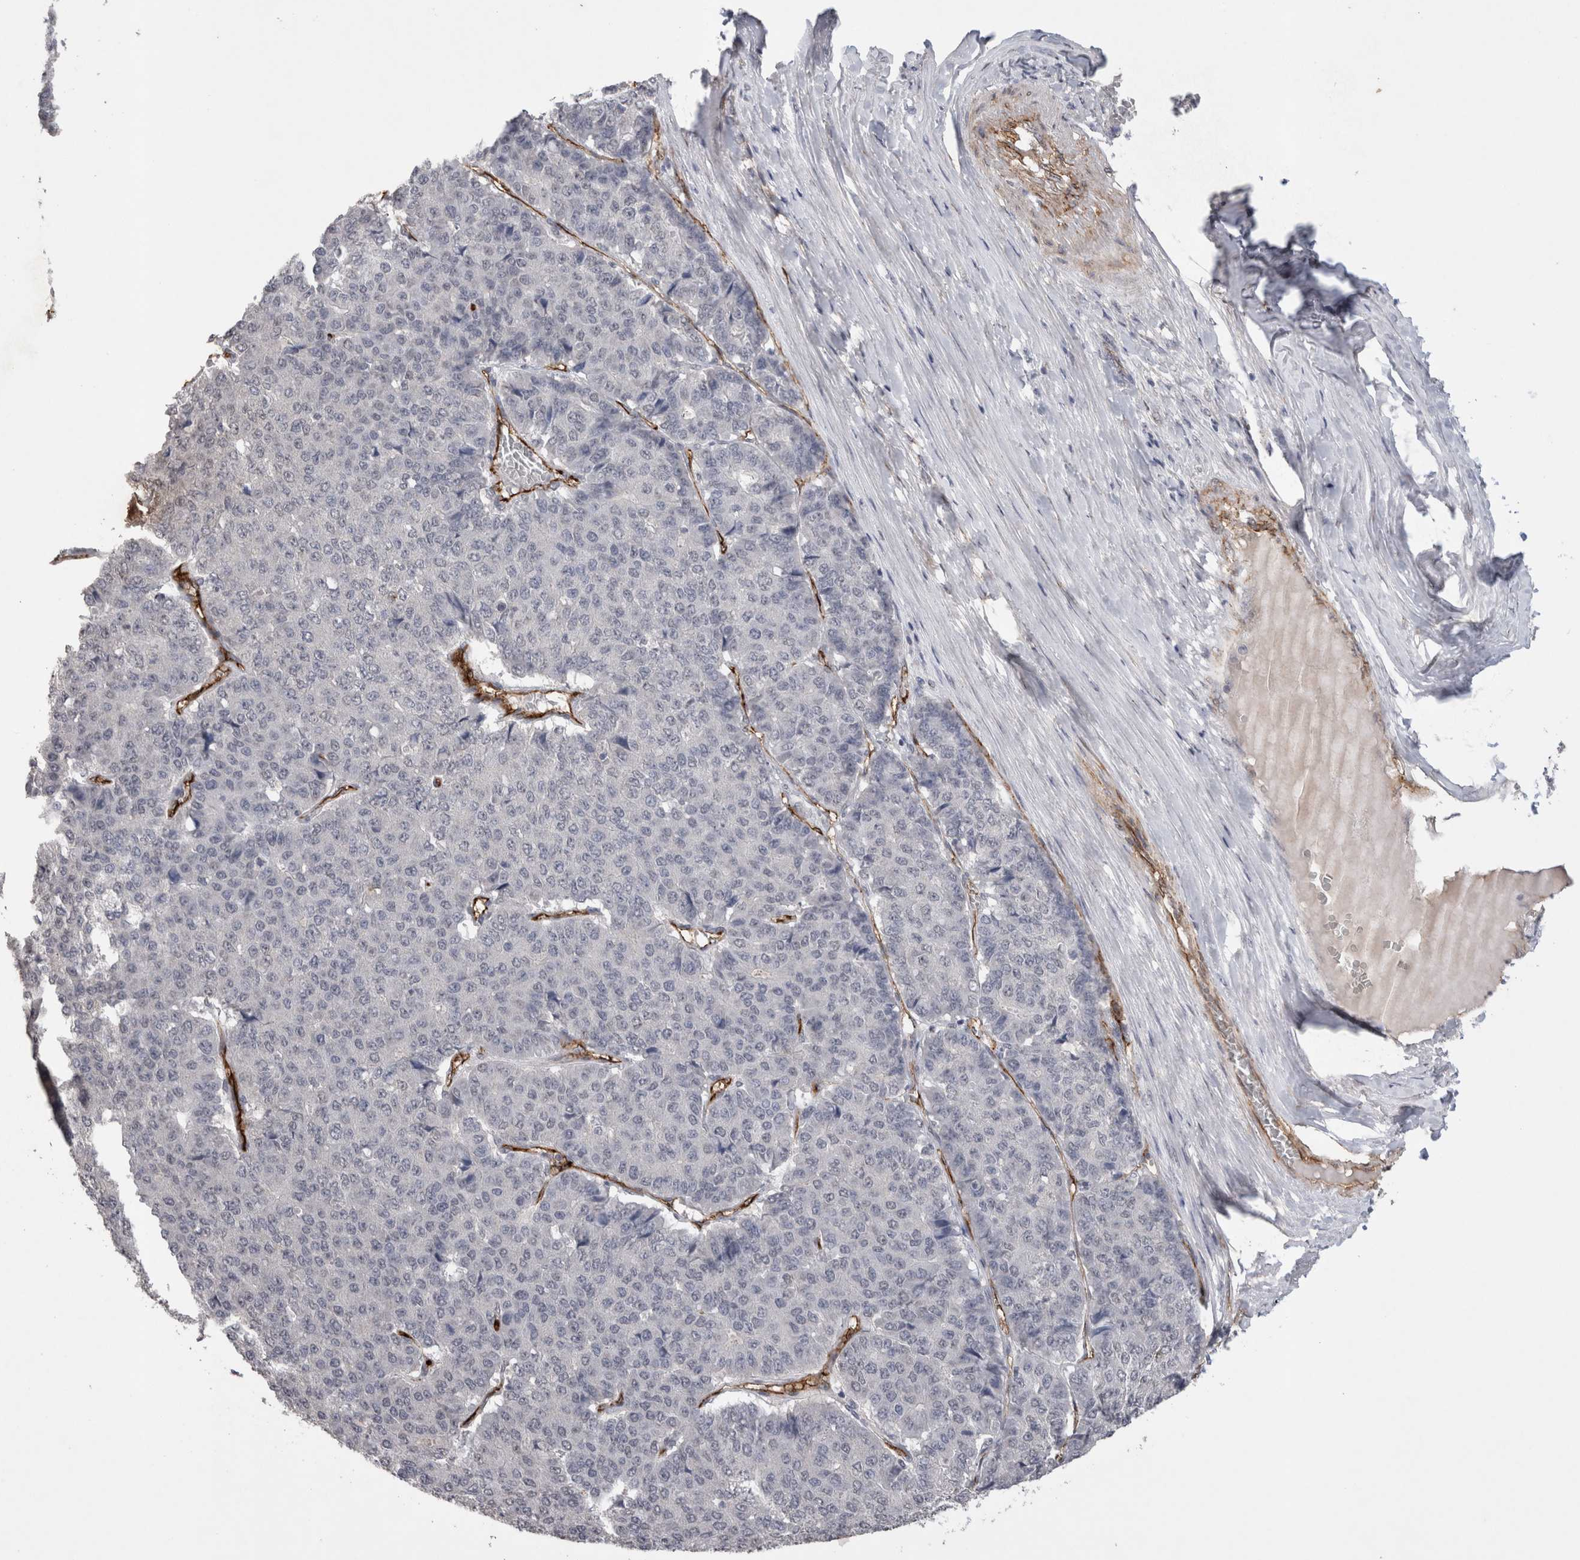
{"staining": {"intensity": "negative", "quantity": "none", "location": "none"}, "tissue": "pancreatic cancer", "cell_type": "Tumor cells", "image_type": "cancer", "snomed": [{"axis": "morphology", "description": "Adenocarcinoma, NOS"}, {"axis": "topography", "description": "Pancreas"}], "caption": "Pancreatic adenocarcinoma was stained to show a protein in brown. There is no significant expression in tumor cells.", "gene": "CDH13", "patient": {"sex": "male", "age": 50}}